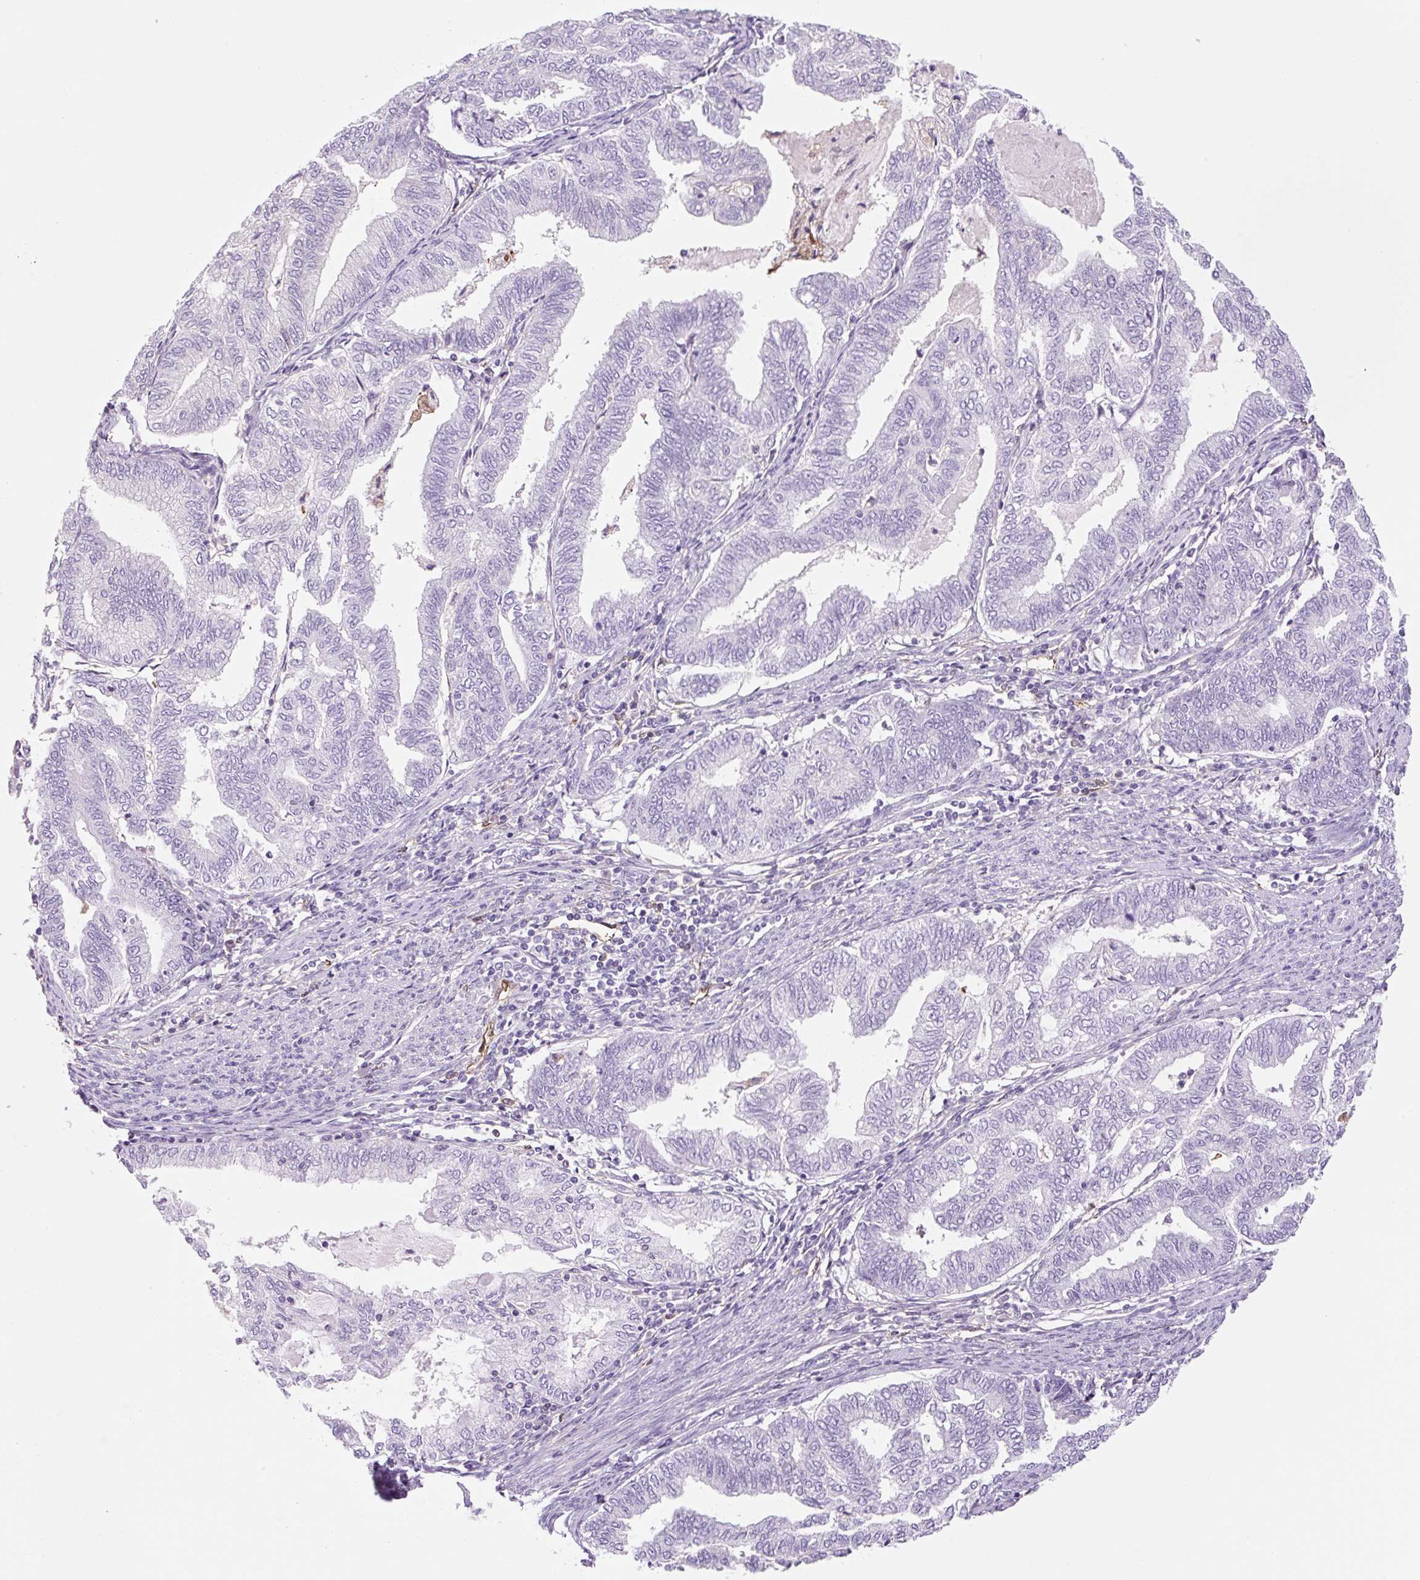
{"staining": {"intensity": "negative", "quantity": "none", "location": "none"}, "tissue": "endometrial cancer", "cell_type": "Tumor cells", "image_type": "cancer", "snomed": [{"axis": "morphology", "description": "Adenocarcinoma, NOS"}, {"axis": "topography", "description": "Endometrium"}], "caption": "Histopathology image shows no significant protein expression in tumor cells of endometrial adenocarcinoma.", "gene": "FABP5", "patient": {"sex": "female", "age": 79}}